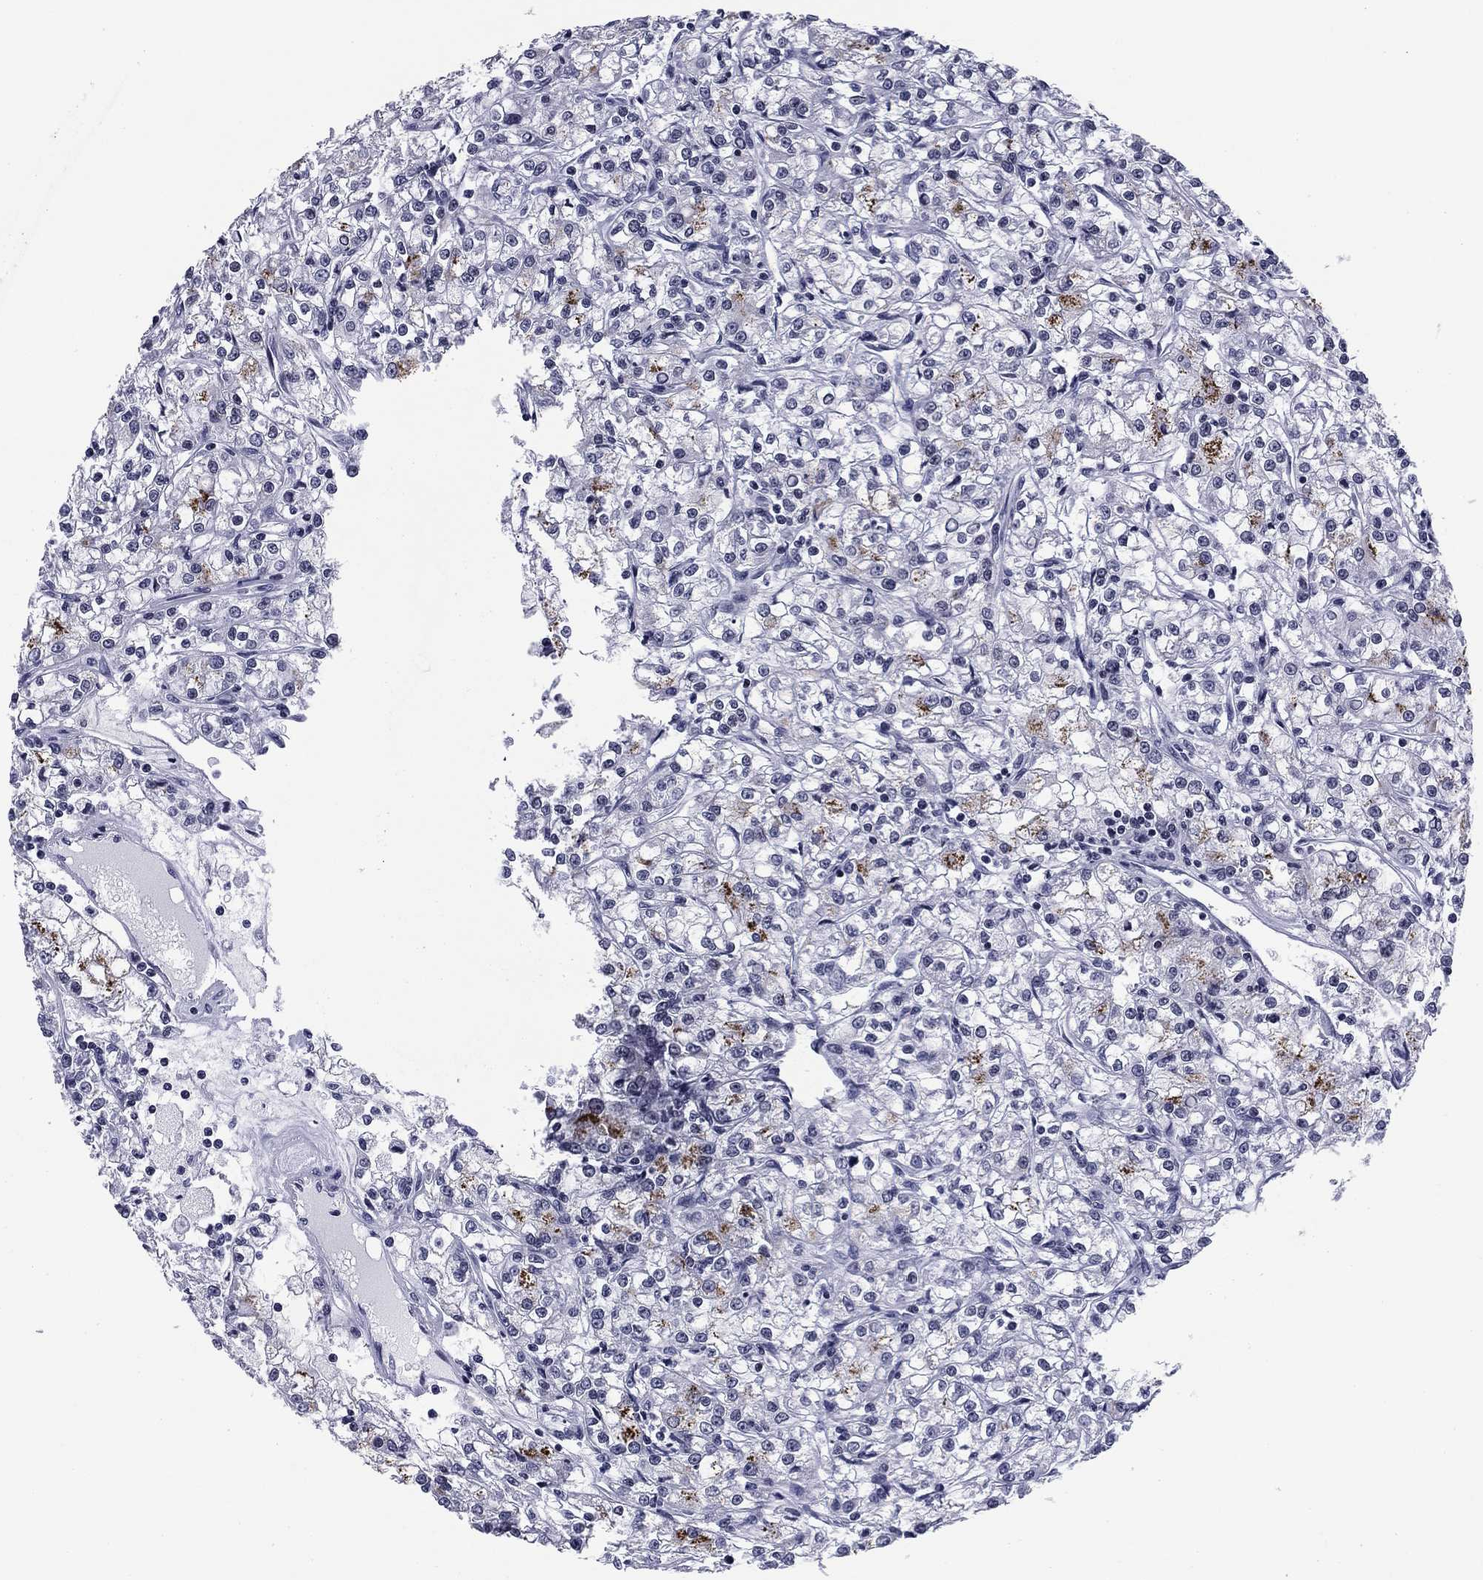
{"staining": {"intensity": "negative", "quantity": "none", "location": "none"}, "tissue": "renal cancer", "cell_type": "Tumor cells", "image_type": "cancer", "snomed": [{"axis": "morphology", "description": "Adenocarcinoma, NOS"}, {"axis": "topography", "description": "Kidney"}], "caption": "Histopathology image shows no protein positivity in tumor cells of renal cancer (adenocarcinoma) tissue.", "gene": "CCDC144A", "patient": {"sex": "female", "age": 59}}